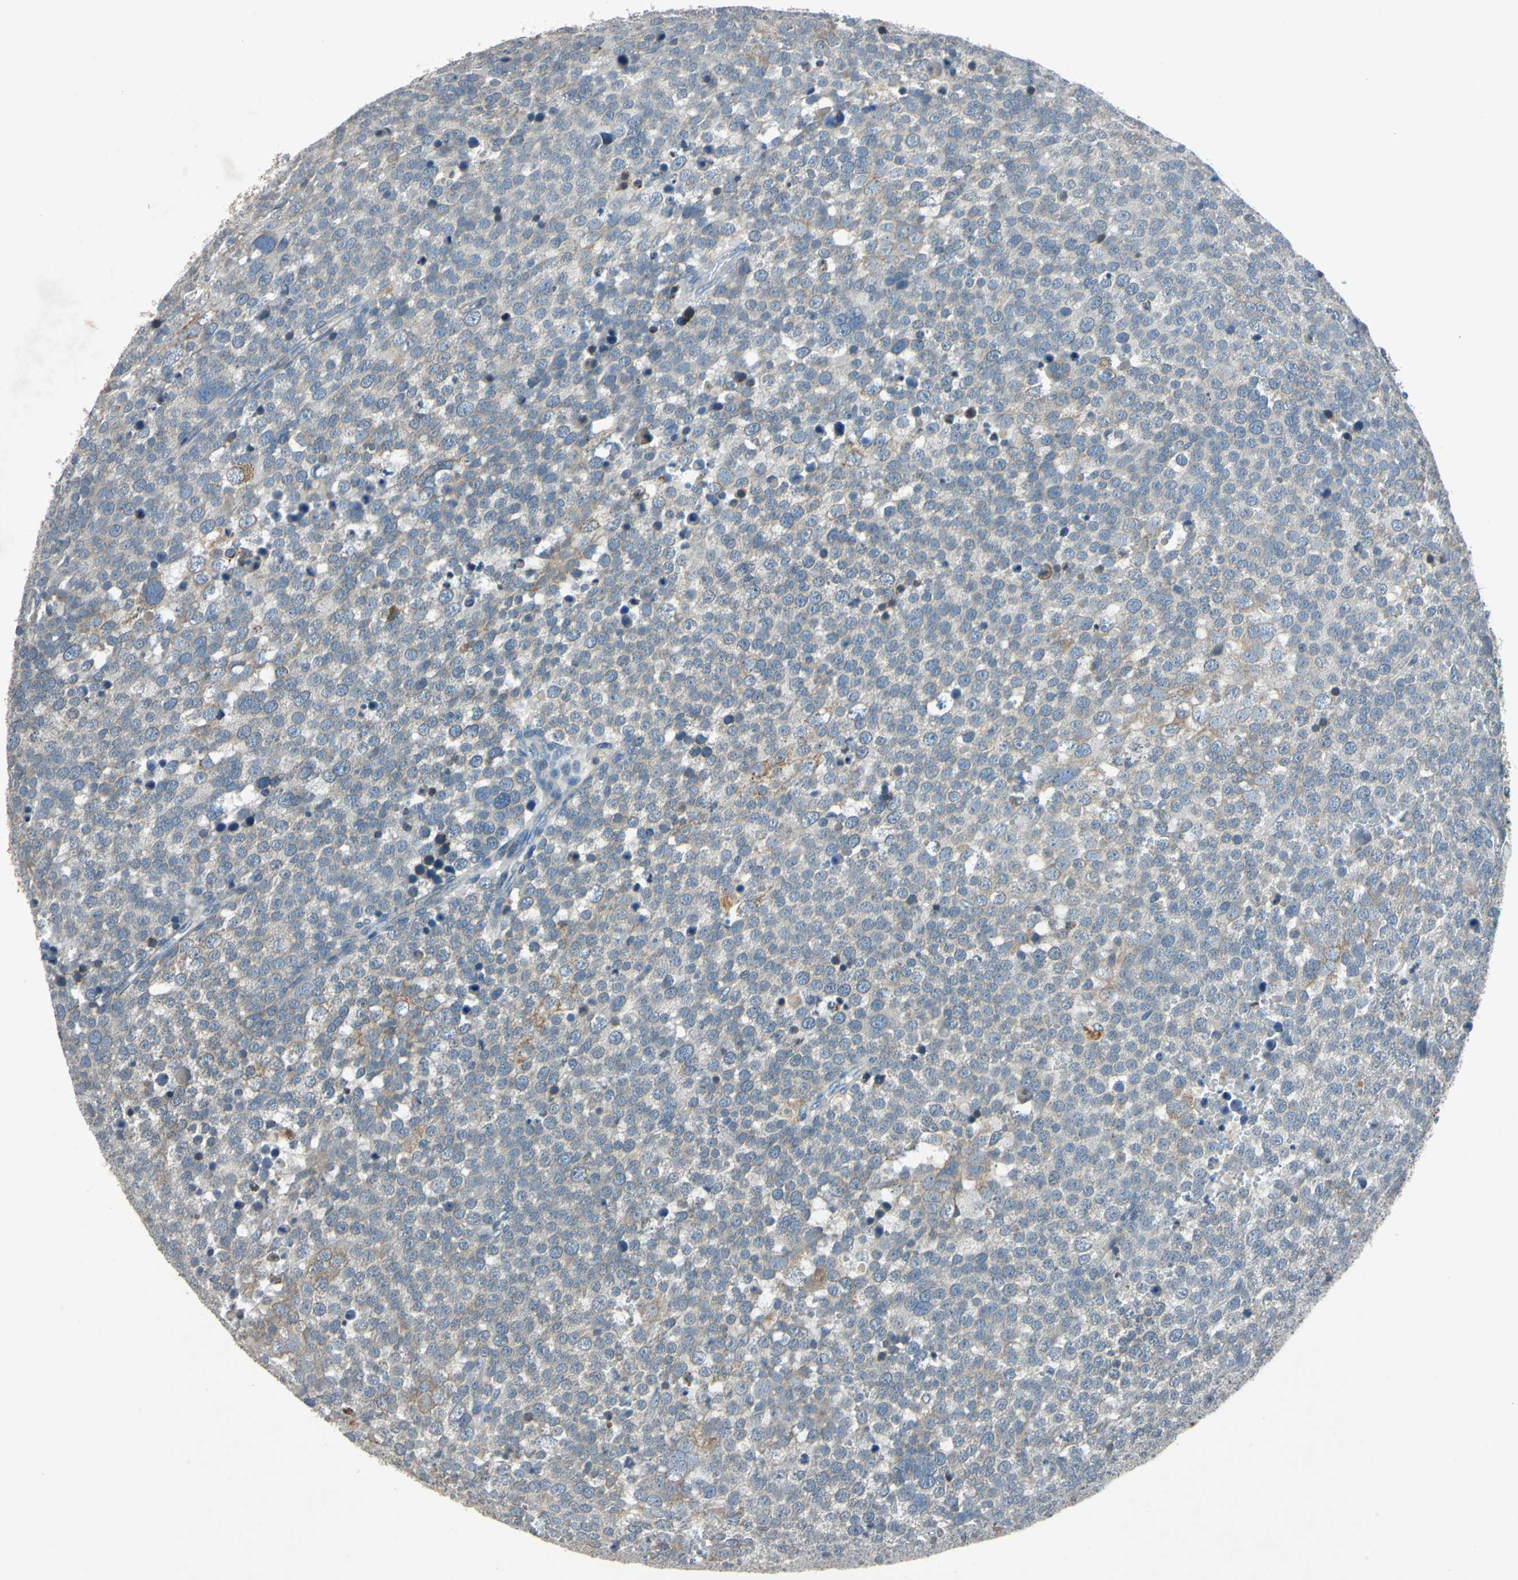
{"staining": {"intensity": "weak", "quantity": "25%-75%", "location": "cytoplasmic/membranous"}, "tissue": "testis cancer", "cell_type": "Tumor cells", "image_type": "cancer", "snomed": [{"axis": "morphology", "description": "Seminoma, NOS"}, {"axis": "topography", "description": "Testis"}], "caption": "Immunohistochemistry photomicrograph of neoplastic tissue: human testis cancer (seminoma) stained using IHC reveals low levels of weak protein expression localized specifically in the cytoplasmic/membranous of tumor cells, appearing as a cytoplasmic/membranous brown color.", "gene": "SLC2A13", "patient": {"sex": "male", "age": 71}}